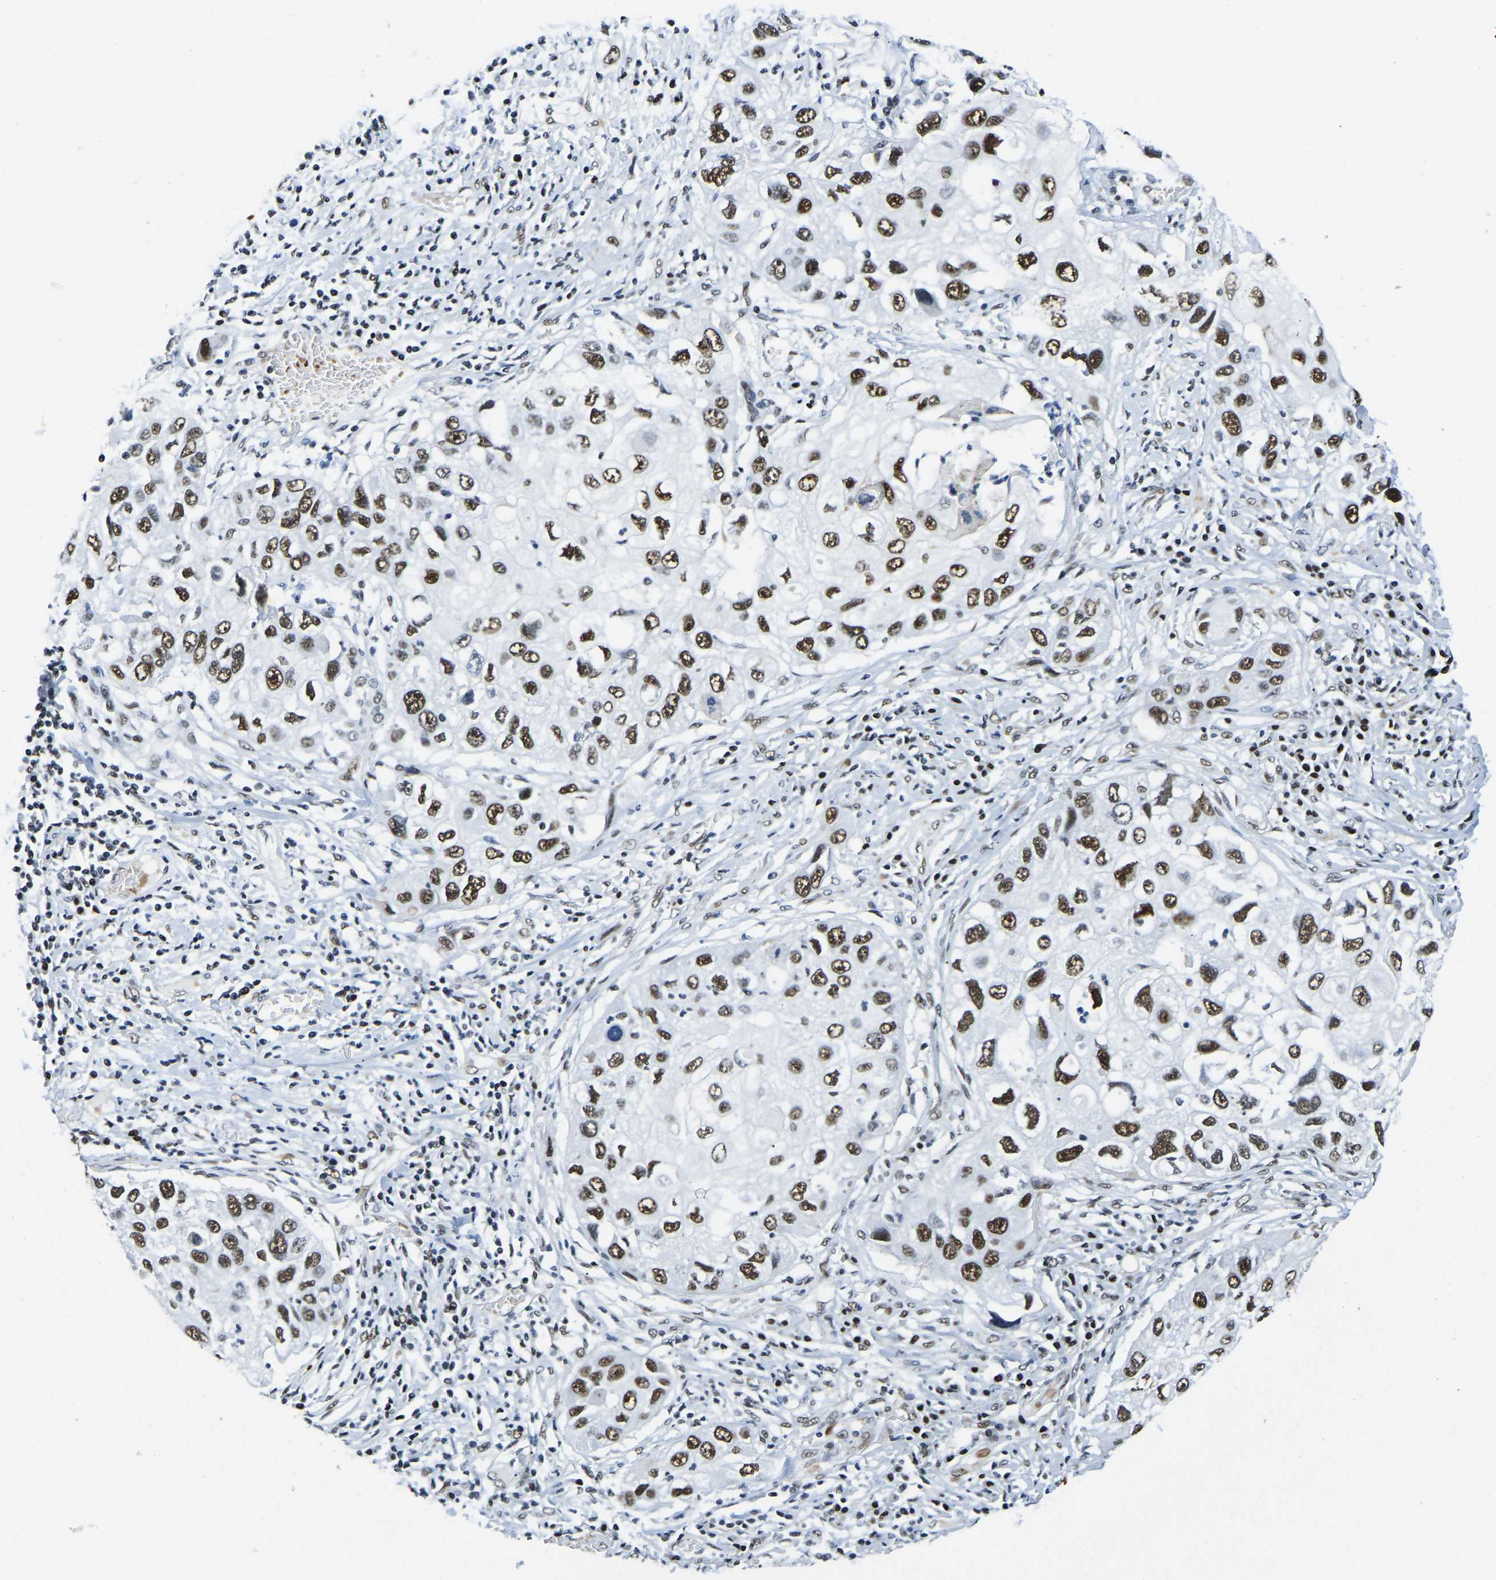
{"staining": {"intensity": "strong", "quantity": ">75%", "location": "nuclear"}, "tissue": "lung cancer", "cell_type": "Tumor cells", "image_type": "cancer", "snomed": [{"axis": "morphology", "description": "Squamous cell carcinoma, NOS"}, {"axis": "topography", "description": "Lung"}], "caption": "Human lung squamous cell carcinoma stained for a protein (brown) exhibits strong nuclear positive expression in approximately >75% of tumor cells.", "gene": "UBA1", "patient": {"sex": "male", "age": 71}}